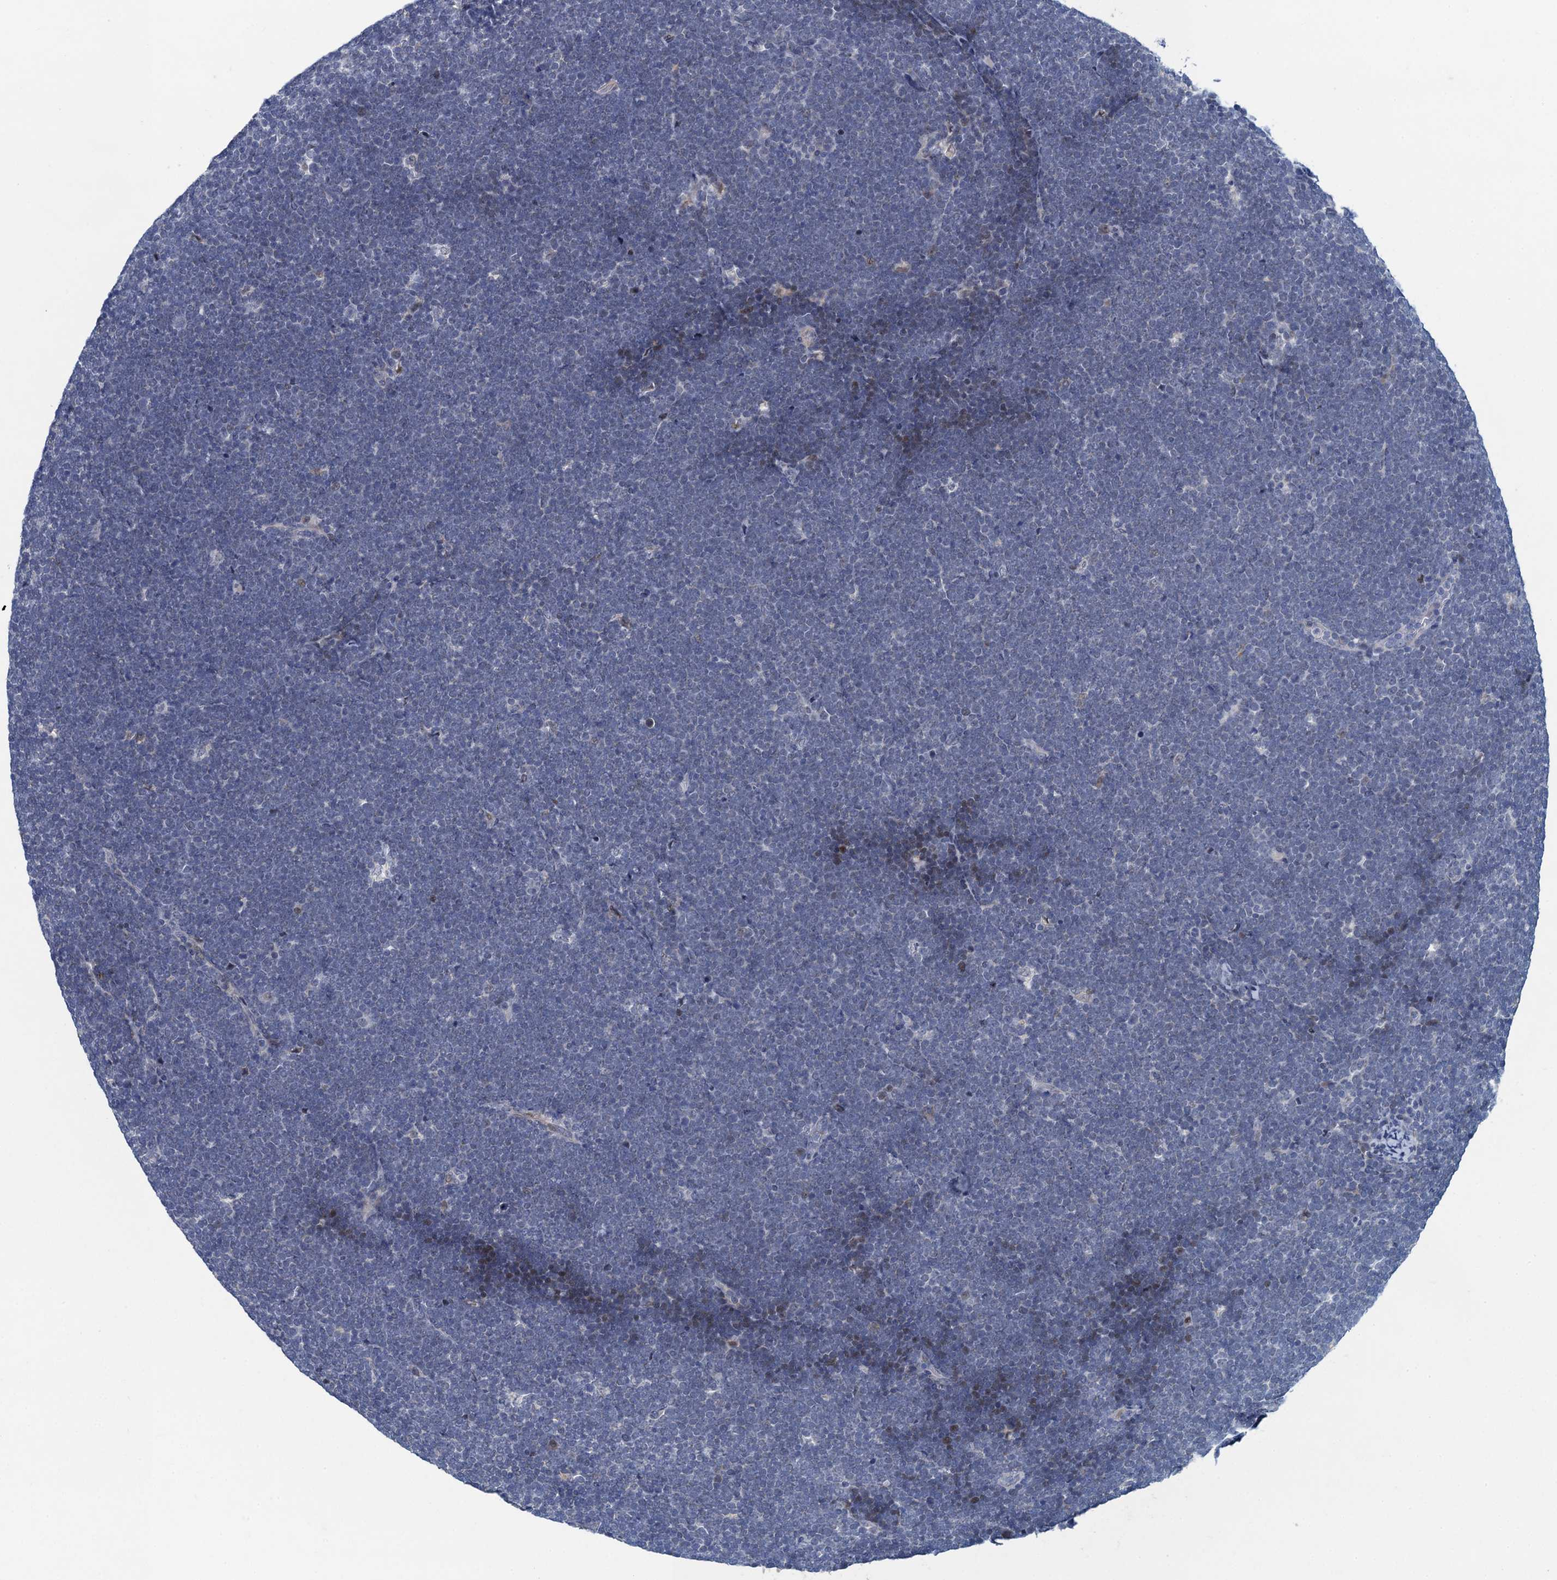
{"staining": {"intensity": "negative", "quantity": "none", "location": "none"}, "tissue": "lymphoma", "cell_type": "Tumor cells", "image_type": "cancer", "snomed": [{"axis": "morphology", "description": "Malignant lymphoma, non-Hodgkin's type, High grade"}, {"axis": "topography", "description": "Lymph node"}], "caption": "A histopathology image of malignant lymphoma, non-Hodgkin's type (high-grade) stained for a protein shows no brown staining in tumor cells.", "gene": "ATOSA", "patient": {"sex": "male", "age": 13}}